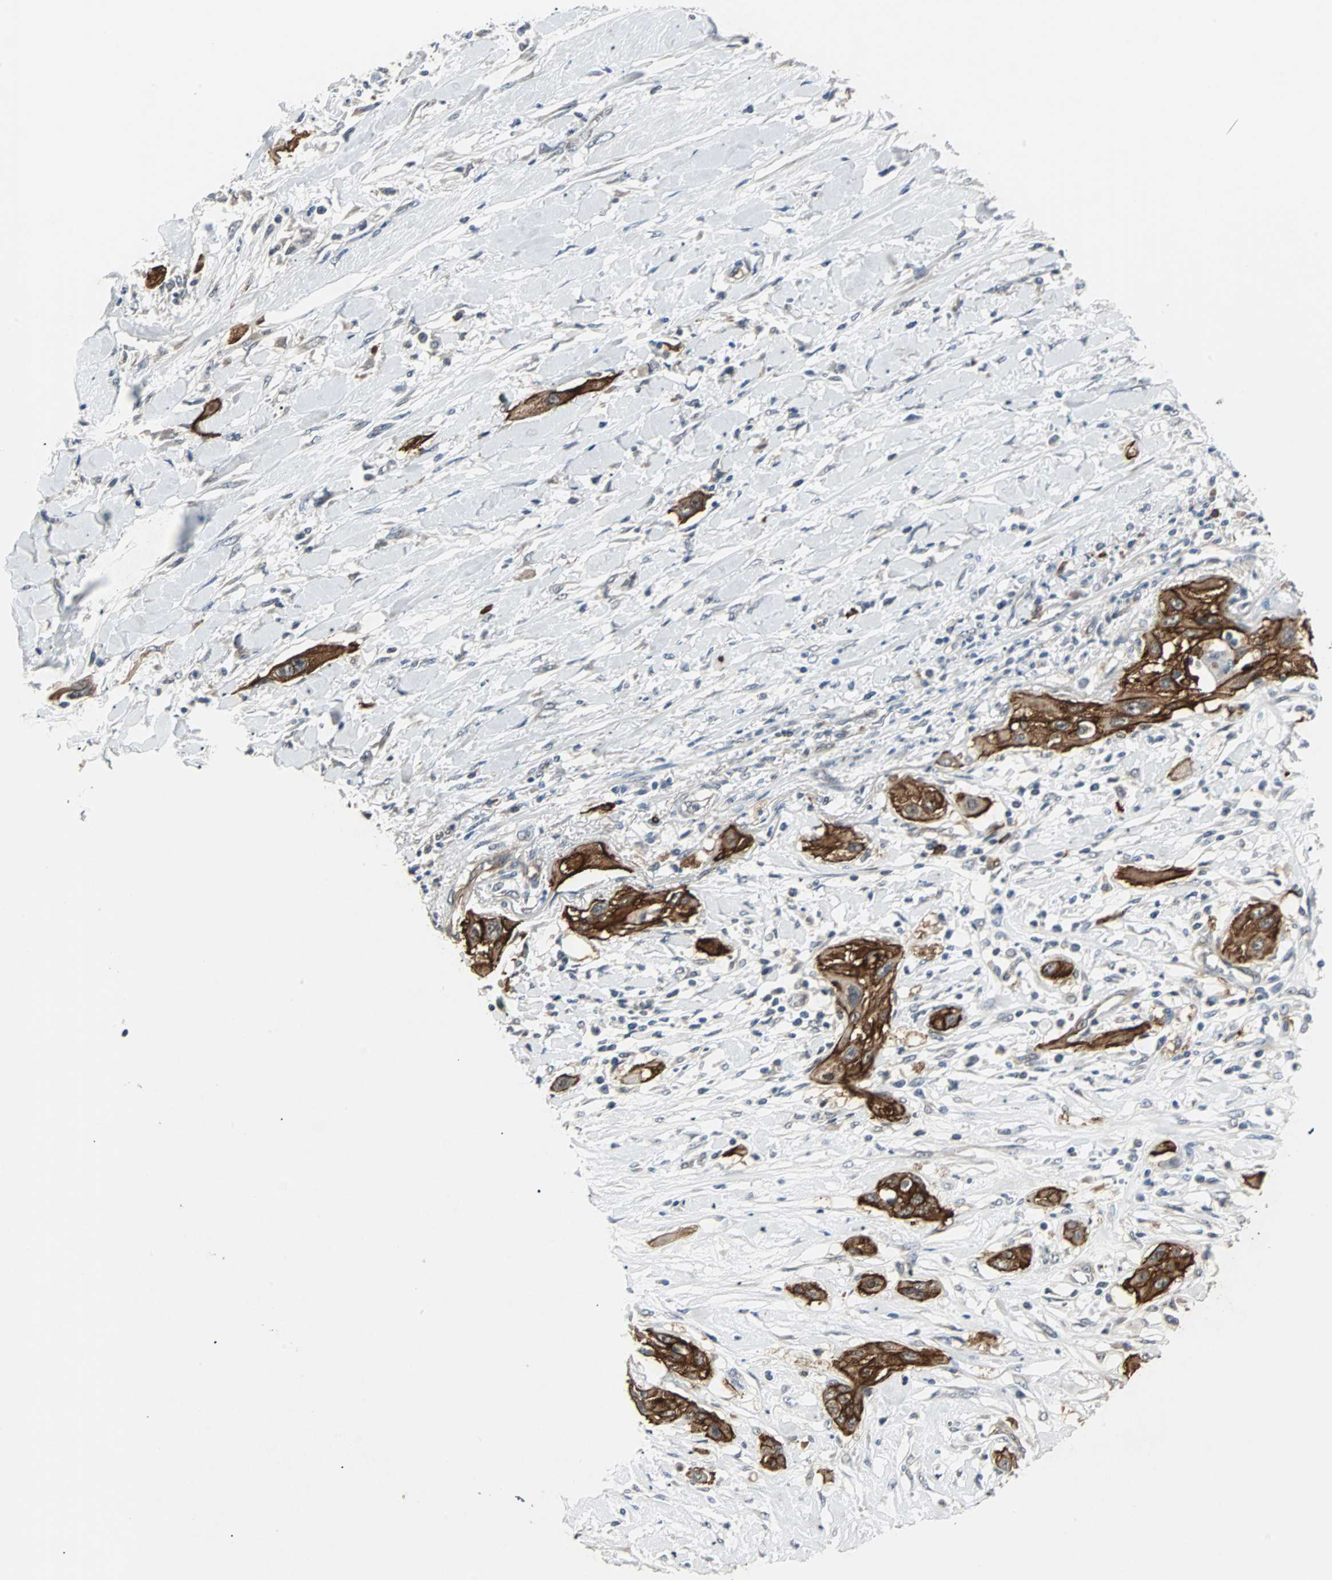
{"staining": {"intensity": "strong", "quantity": ">75%", "location": "cytoplasmic/membranous"}, "tissue": "lung cancer", "cell_type": "Tumor cells", "image_type": "cancer", "snomed": [{"axis": "morphology", "description": "Squamous cell carcinoma, NOS"}, {"axis": "topography", "description": "Lung"}], "caption": "Brown immunohistochemical staining in human squamous cell carcinoma (lung) displays strong cytoplasmic/membranous staining in approximately >75% of tumor cells. (Stains: DAB in brown, nuclei in blue, Microscopy: brightfield microscopy at high magnification).", "gene": "CMC2", "patient": {"sex": "female", "age": 47}}